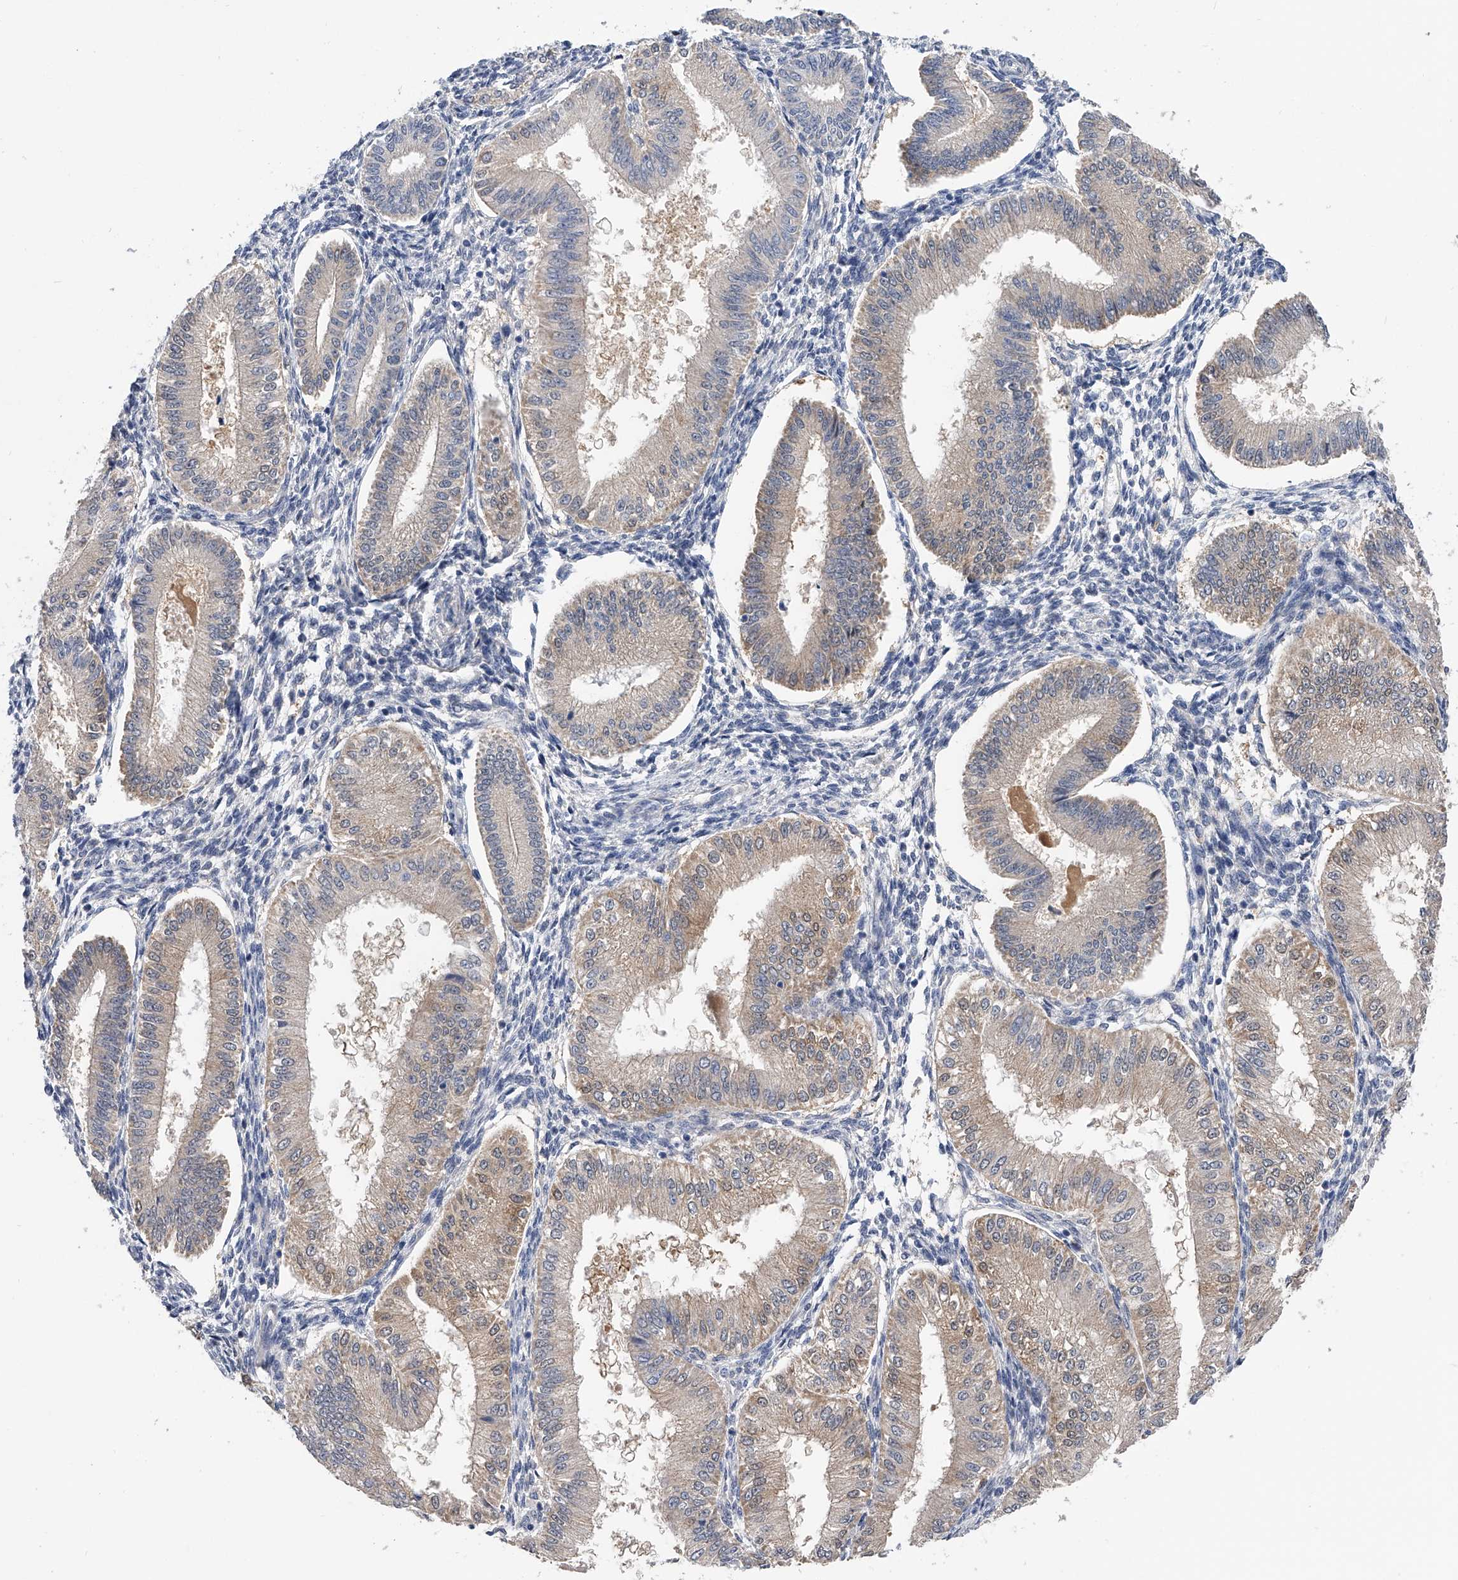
{"staining": {"intensity": "weak", "quantity": "<25%", "location": "cytoplasmic/membranous"}, "tissue": "endometrium", "cell_type": "Cells in endometrial stroma", "image_type": "normal", "snomed": [{"axis": "morphology", "description": "Normal tissue, NOS"}, {"axis": "topography", "description": "Endometrium"}], "caption": "DAB immunohistochemical staining of benign human endometrium displays no significant expression in cells in endometrial stroma.", "gene": "PGM3", "patient": {"sex": "female", "age": 39}}